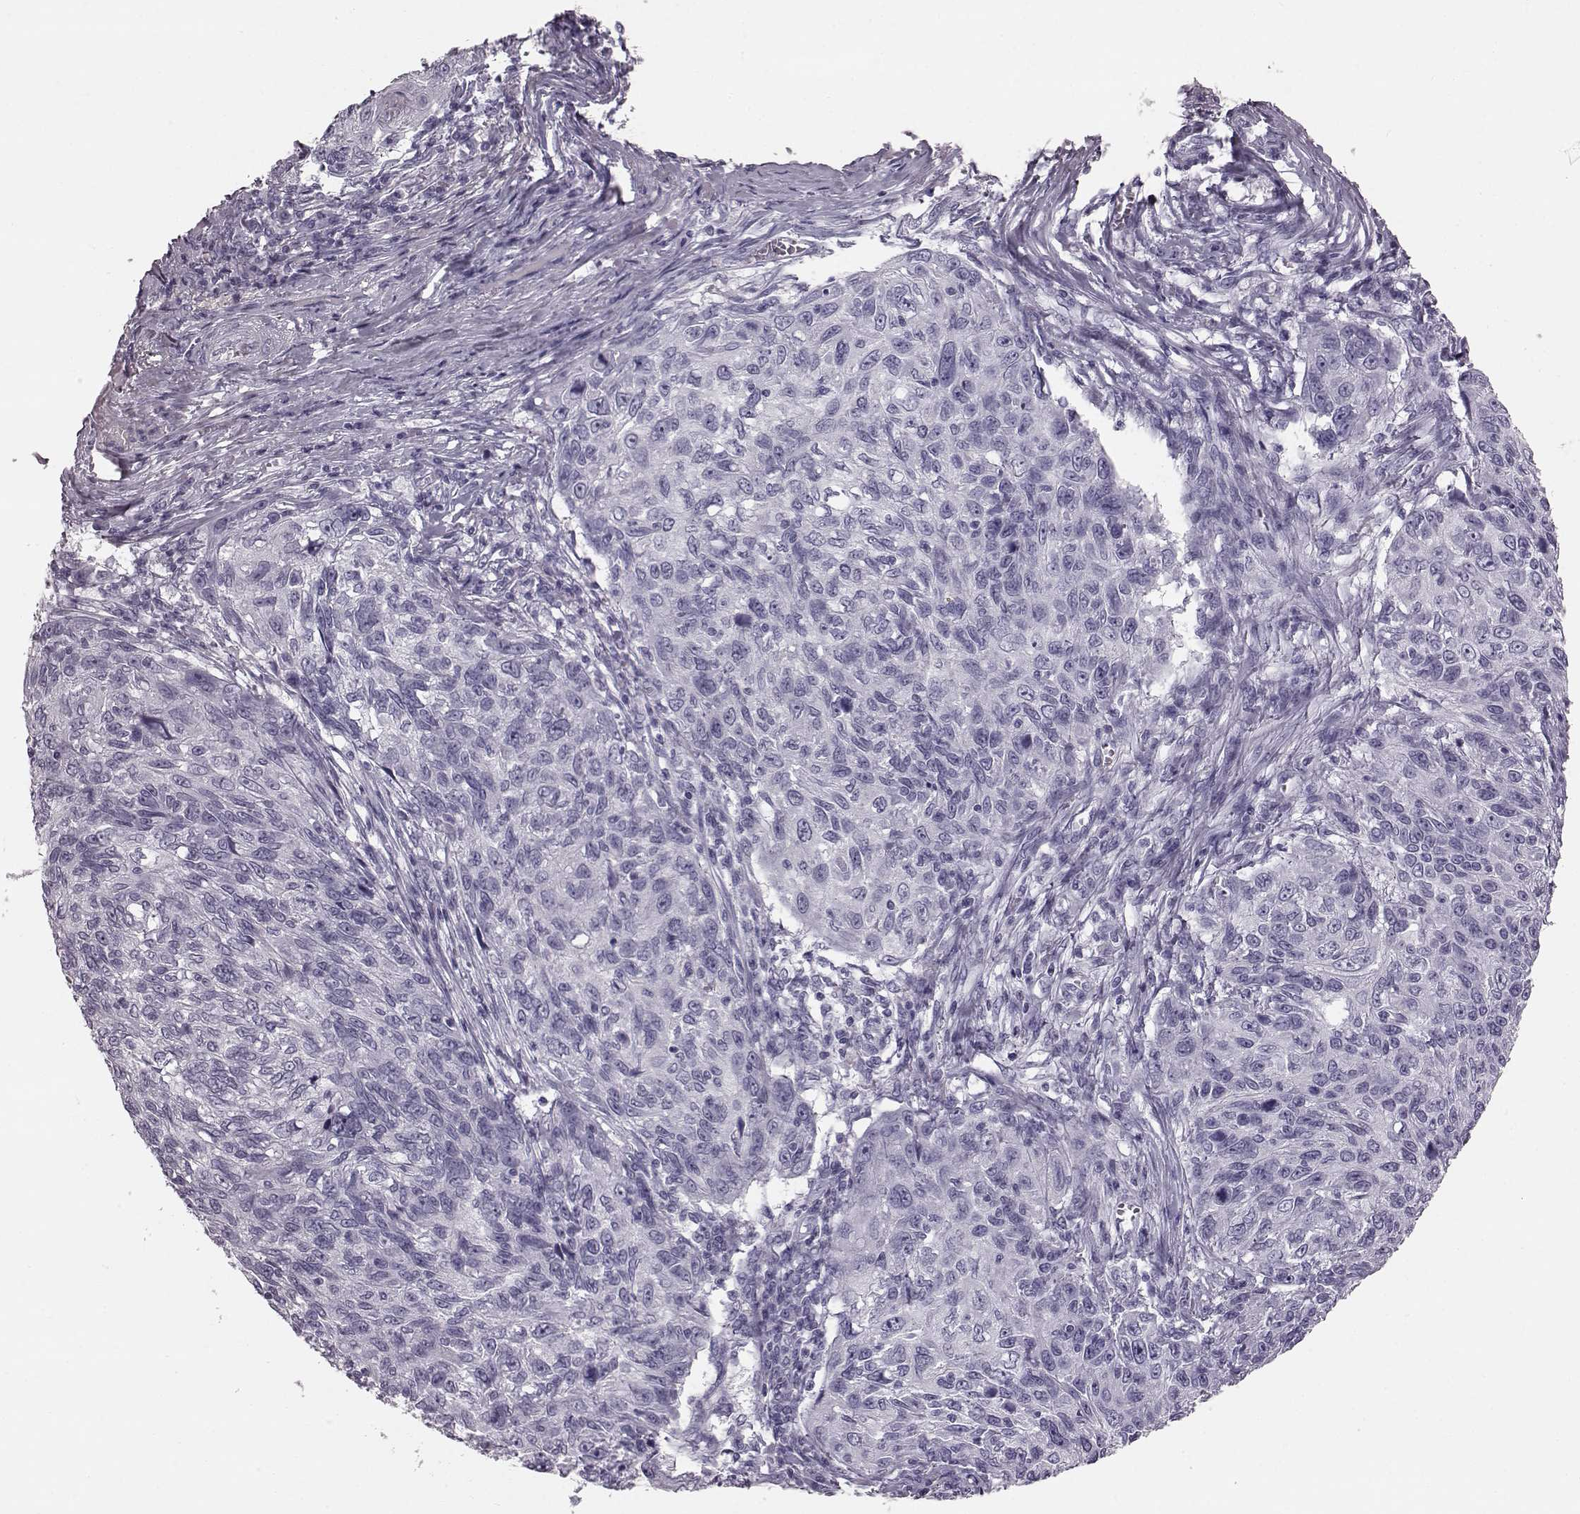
{"staining": {"intensity": "negative", "quantity": "none", "location": "none"}, "tissue": "skin cancer", "cell_type": "Tumor cells", "image_type": "cancer", "snomed": [{"axis": "morphology", "description": "Squamous cell carcinoma, NOS"}, {"axis": "topography", "description": "Skin"}], "caption": "The immunohistochemistry (IHC) image has no significant staining in tumor cells of squamous cell carcinoma (skin) tissue.", "gene": "TCHHL1", "patient": {"sex": "male", "age": 92}}